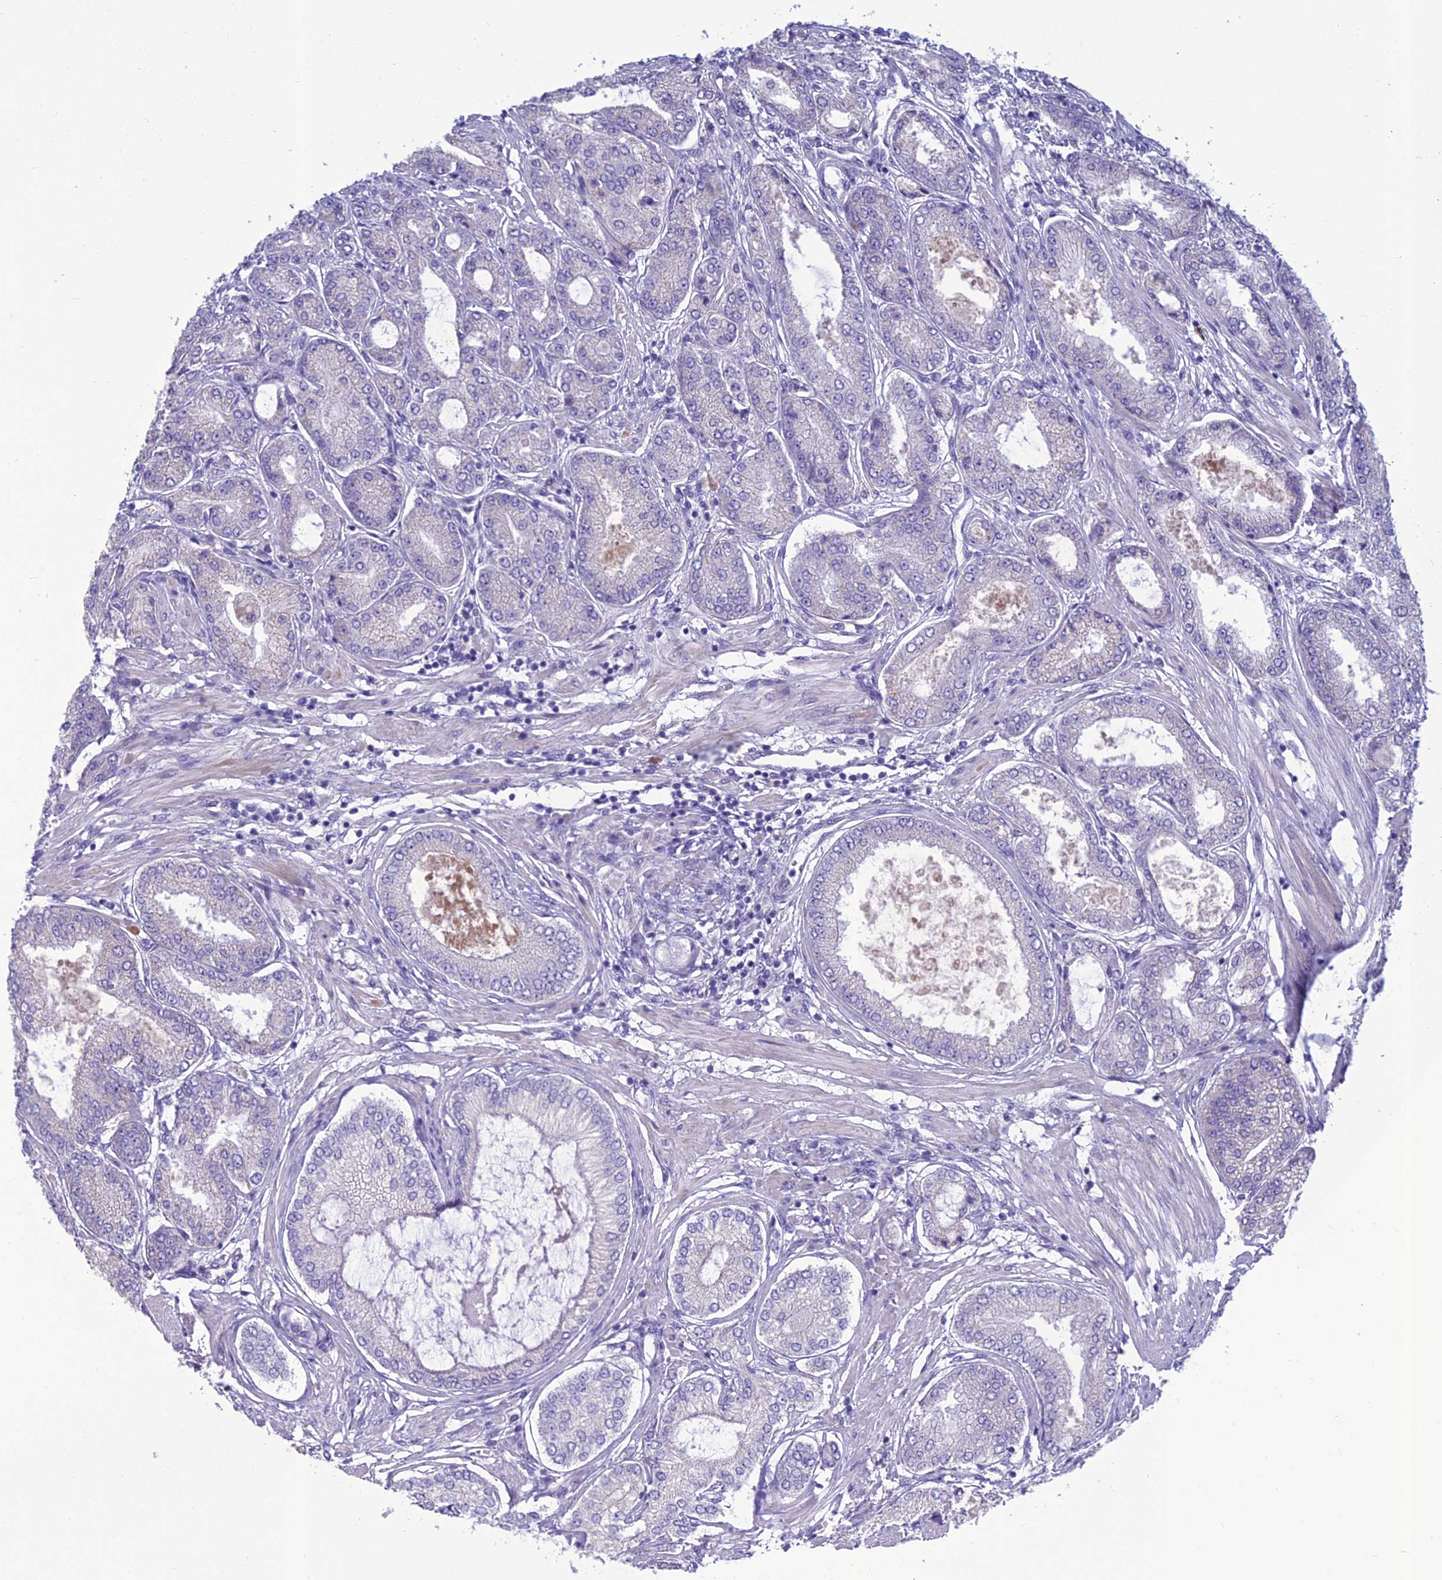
{"staining": {"intensity": "negative", "quantity": "none", "location": "none"}, "tissue": "prostate cancer", "cell_type": "Tumor cells", "image_type": "cancer", "snomed": [{"axis": "morphology", "description": "Adenocarcinoma, High grade"}, {"axis": "topography", "description": "Prostate"}], "caption": "This is an immunohistochemistry histopathology image of human prostate adenocarcinoma (high-grade). There is no staining in tumor cells.", "gene": "BHMT2", "patient": {"sex": "male", "age": 71}}